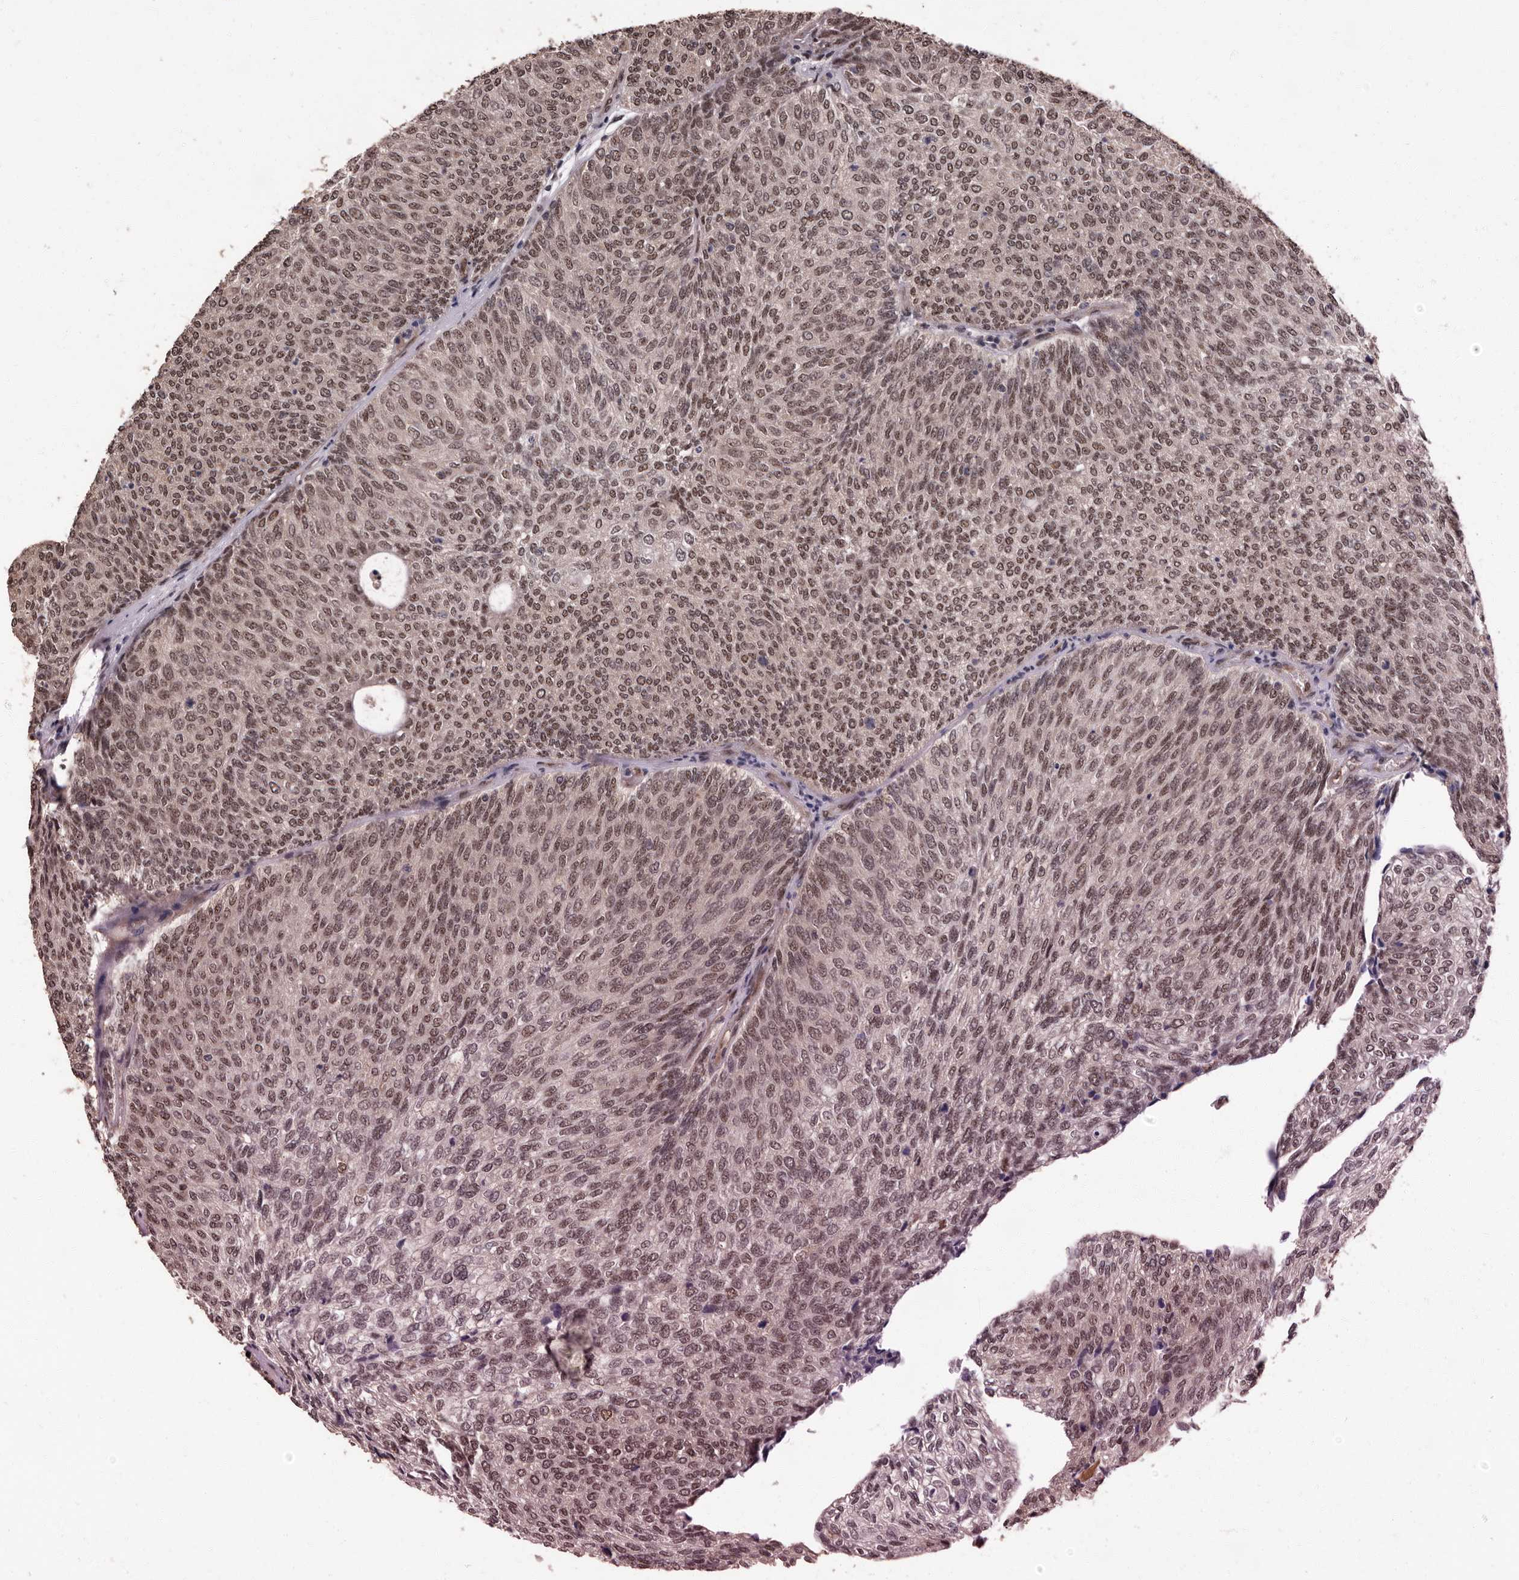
{"staining": {"intensity": "weak", "quantity": ">75%", "location": "nuclear"}, "tissue": "urothelial cancer", "cell_type": "Tumor cells", "image_type": "cancer", "snomed": [{"axis": "morphology", "description": "Urothelial carcinoma, Low grade"}, {"axis": "topography", "description": "Urinary bladder"}], "caption": "Weak nuclear positivity is identified in approximately >75% of tumor cells in urothelial cancer.", "gene": "VPS37A", "patient": {"sex": "female", "age": 79}}